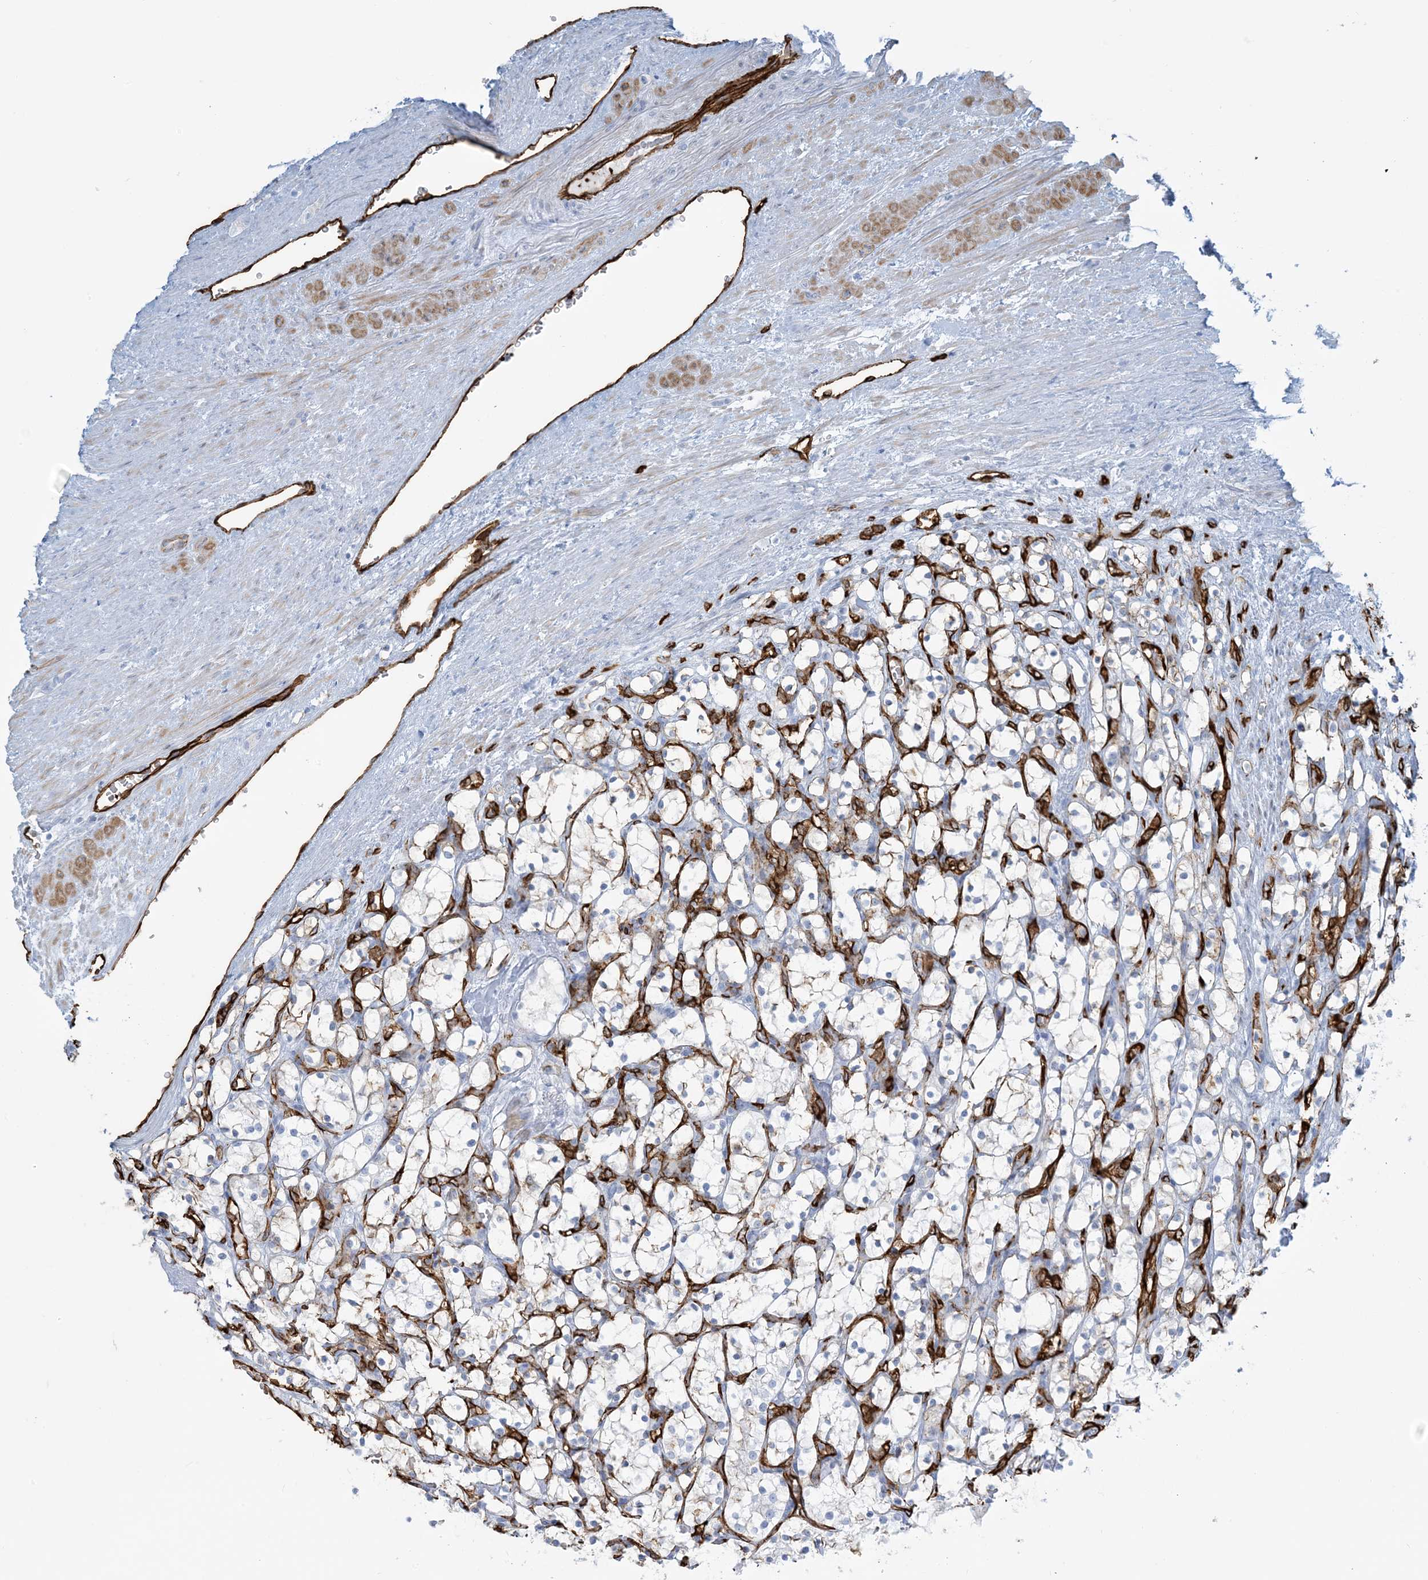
{"staining": {"intensity": "negative", "quantity": "none", "location": "none"}, "tissue": "renal cancer", "cell_type": "Tumor cells", "image_type": "cancer", "snomed": [{"axis": "morphology", "description": "Adenocarcinoma, NOS"}, {"axis": "topography", "description": "Kidney"}], "caption": "An immunohistochemistry image of renal cancer is shown. There is no staining in tumor cells of renal cancer. Nuclei are stained in blue.", "gene": "EPS8L3", "patient": {"sex": "female", "age": 69}}